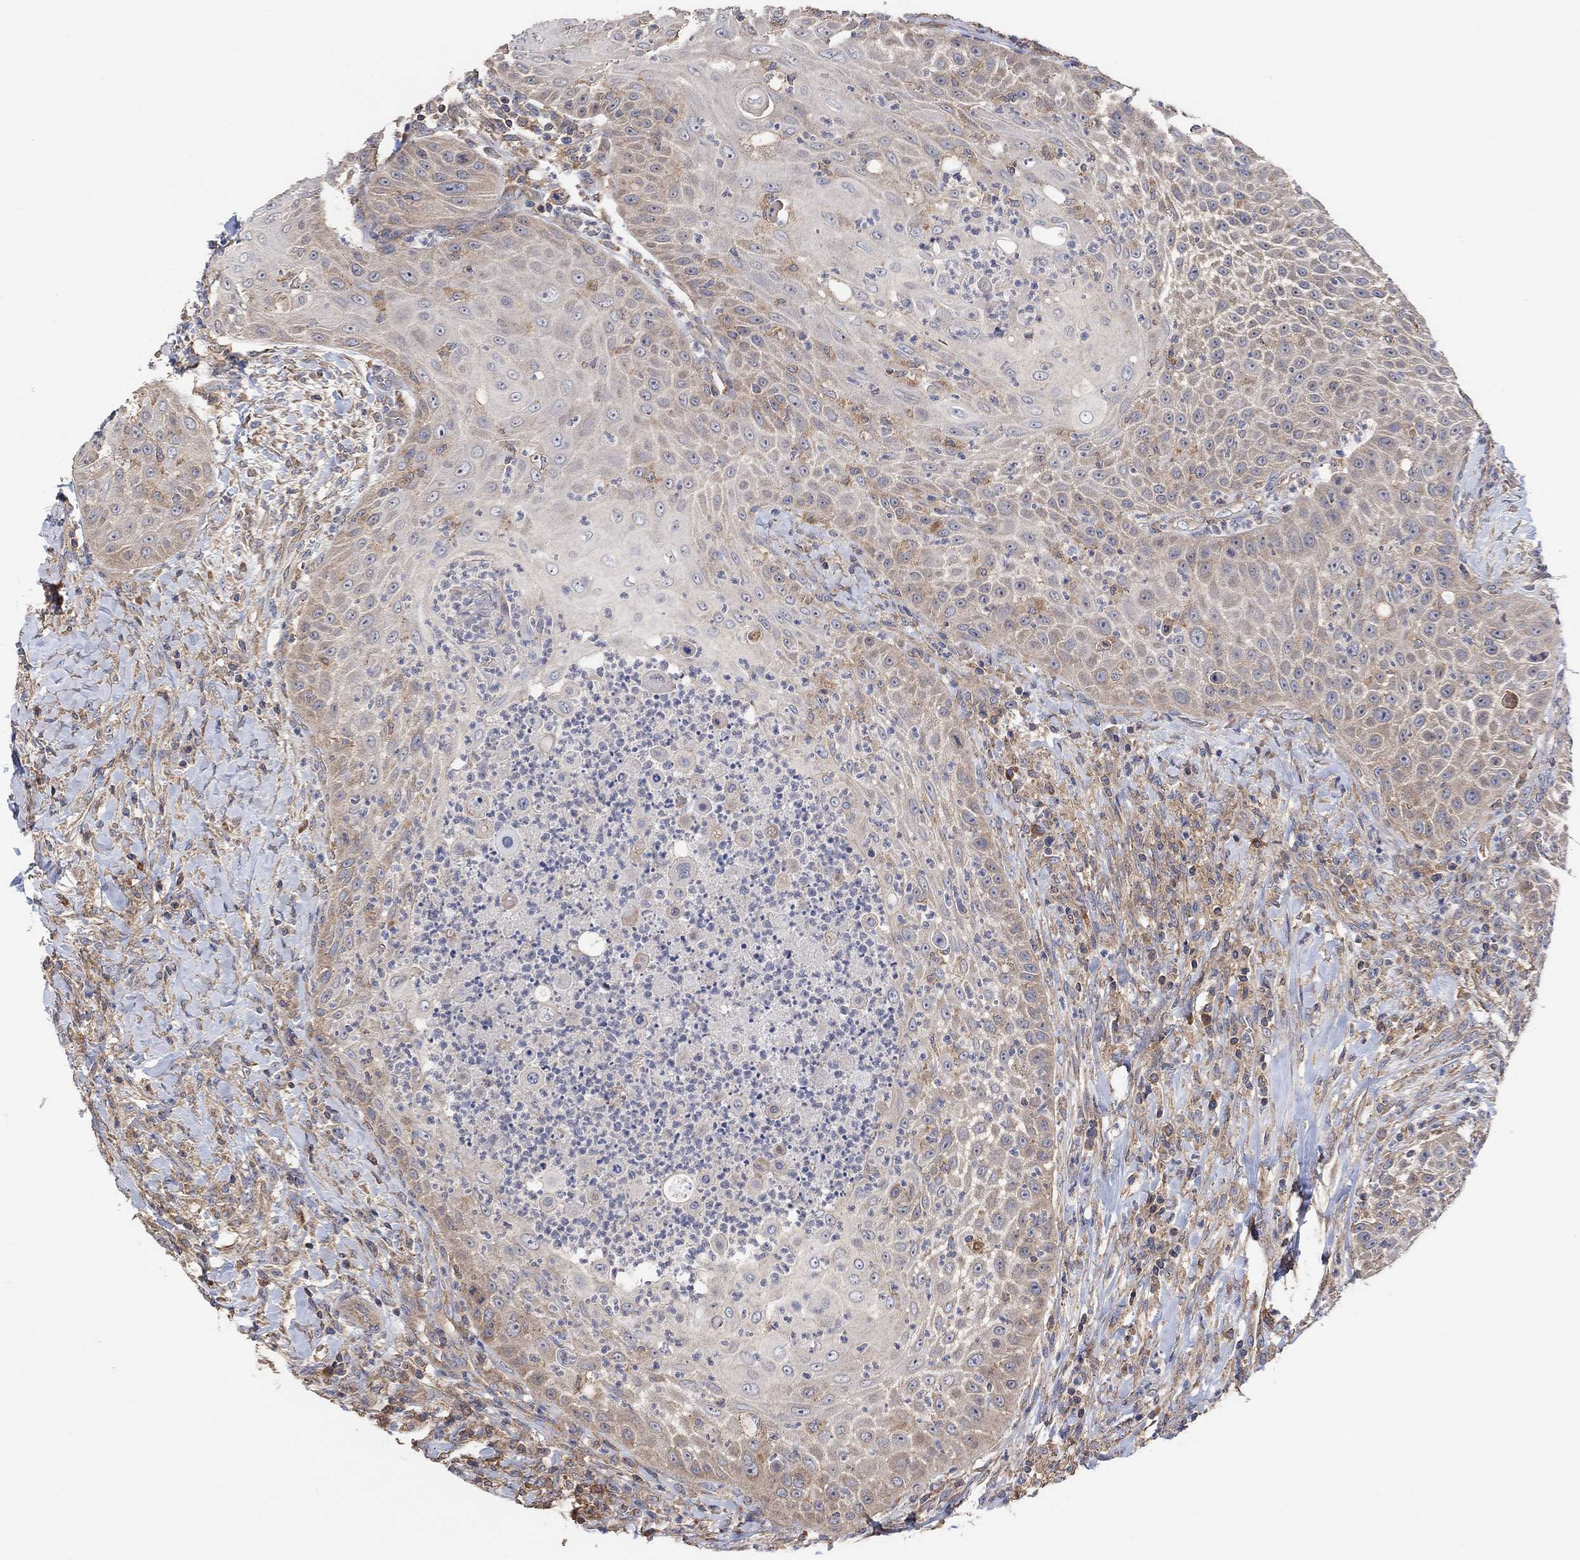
{"staining": {"intensity": "weak", "quantity": "25%-75%", "location": "cytoplasmic/membranous"}, "tissue": "head and neck cancer", "cell_type": "Tumor cells", "image_type": "cancer", "snomed": [{"axis": "morphology", "description": "Squamous cell carcinoma, NOS"}, {"axis": "topography", "description": "Head-Neck"}], "caption": "Protein analysis of head and neck cancer tissue displays weak cytoplasmic/membranous positivity in approximately 25%-75% of tumor cells.", "gene": "BLOC1S3", "patient": {"sex": "male", "age": 69}}